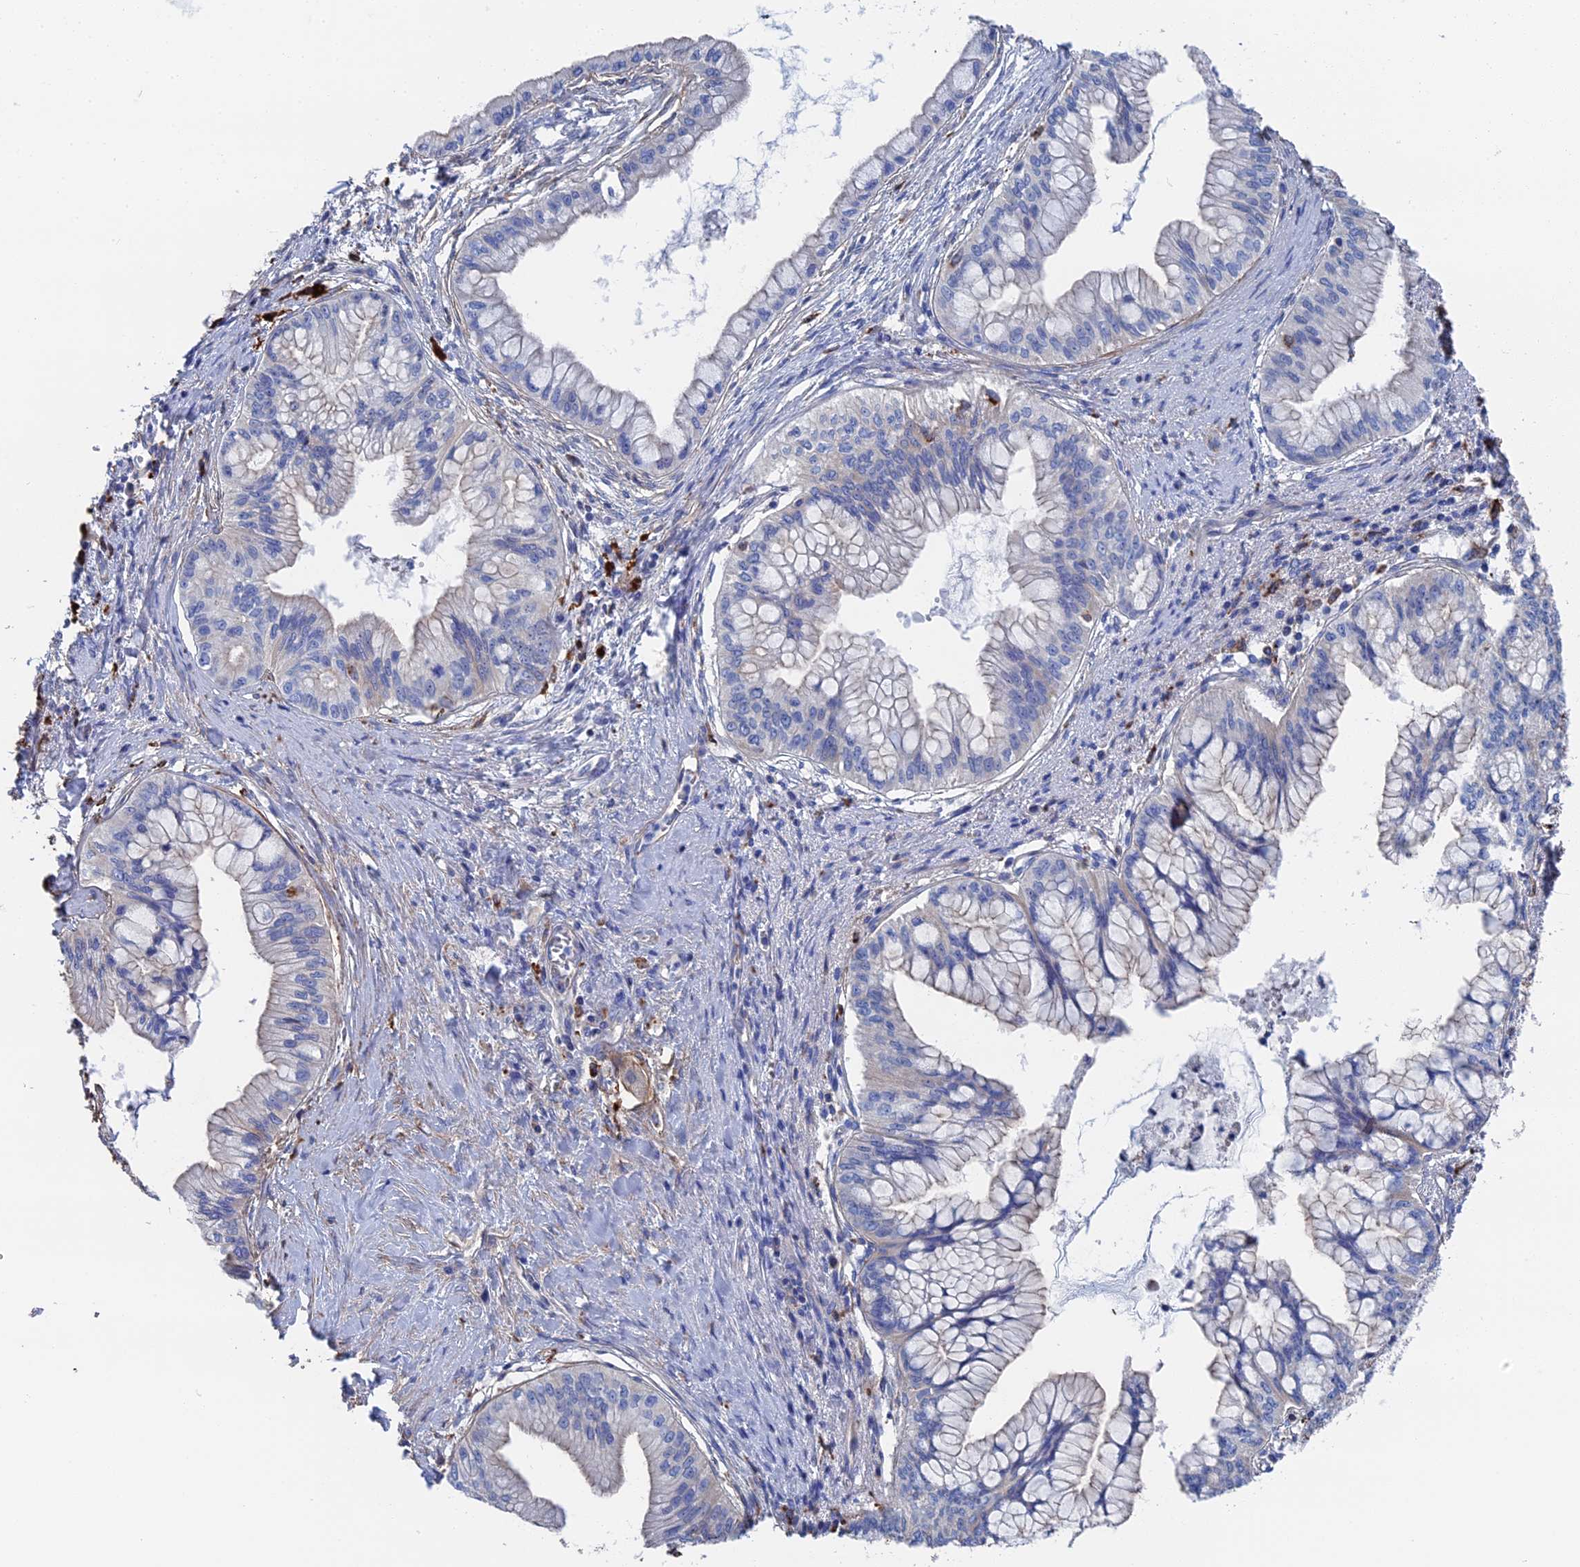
{"staining": {"intensity": "negative", "quantity": "none", "location": "none"}, "tissue": "pancreatic cancer", "cell_type": "Tumor cells", "image_type": "cancer", "snomed": [{"axis": "morphology", "description": "Adenocarcinoma, NOS"}, {"axis": "topography", "description": "Pancreas"}], "caption": "Micrograph shows no significant protein staining in tumor cells of adenocarcinoma (pancreatic). (DAB IHC with hematoxylin counter stain).", "gene": "STRA6", "patient": {"sex": "male", "age": 46}}